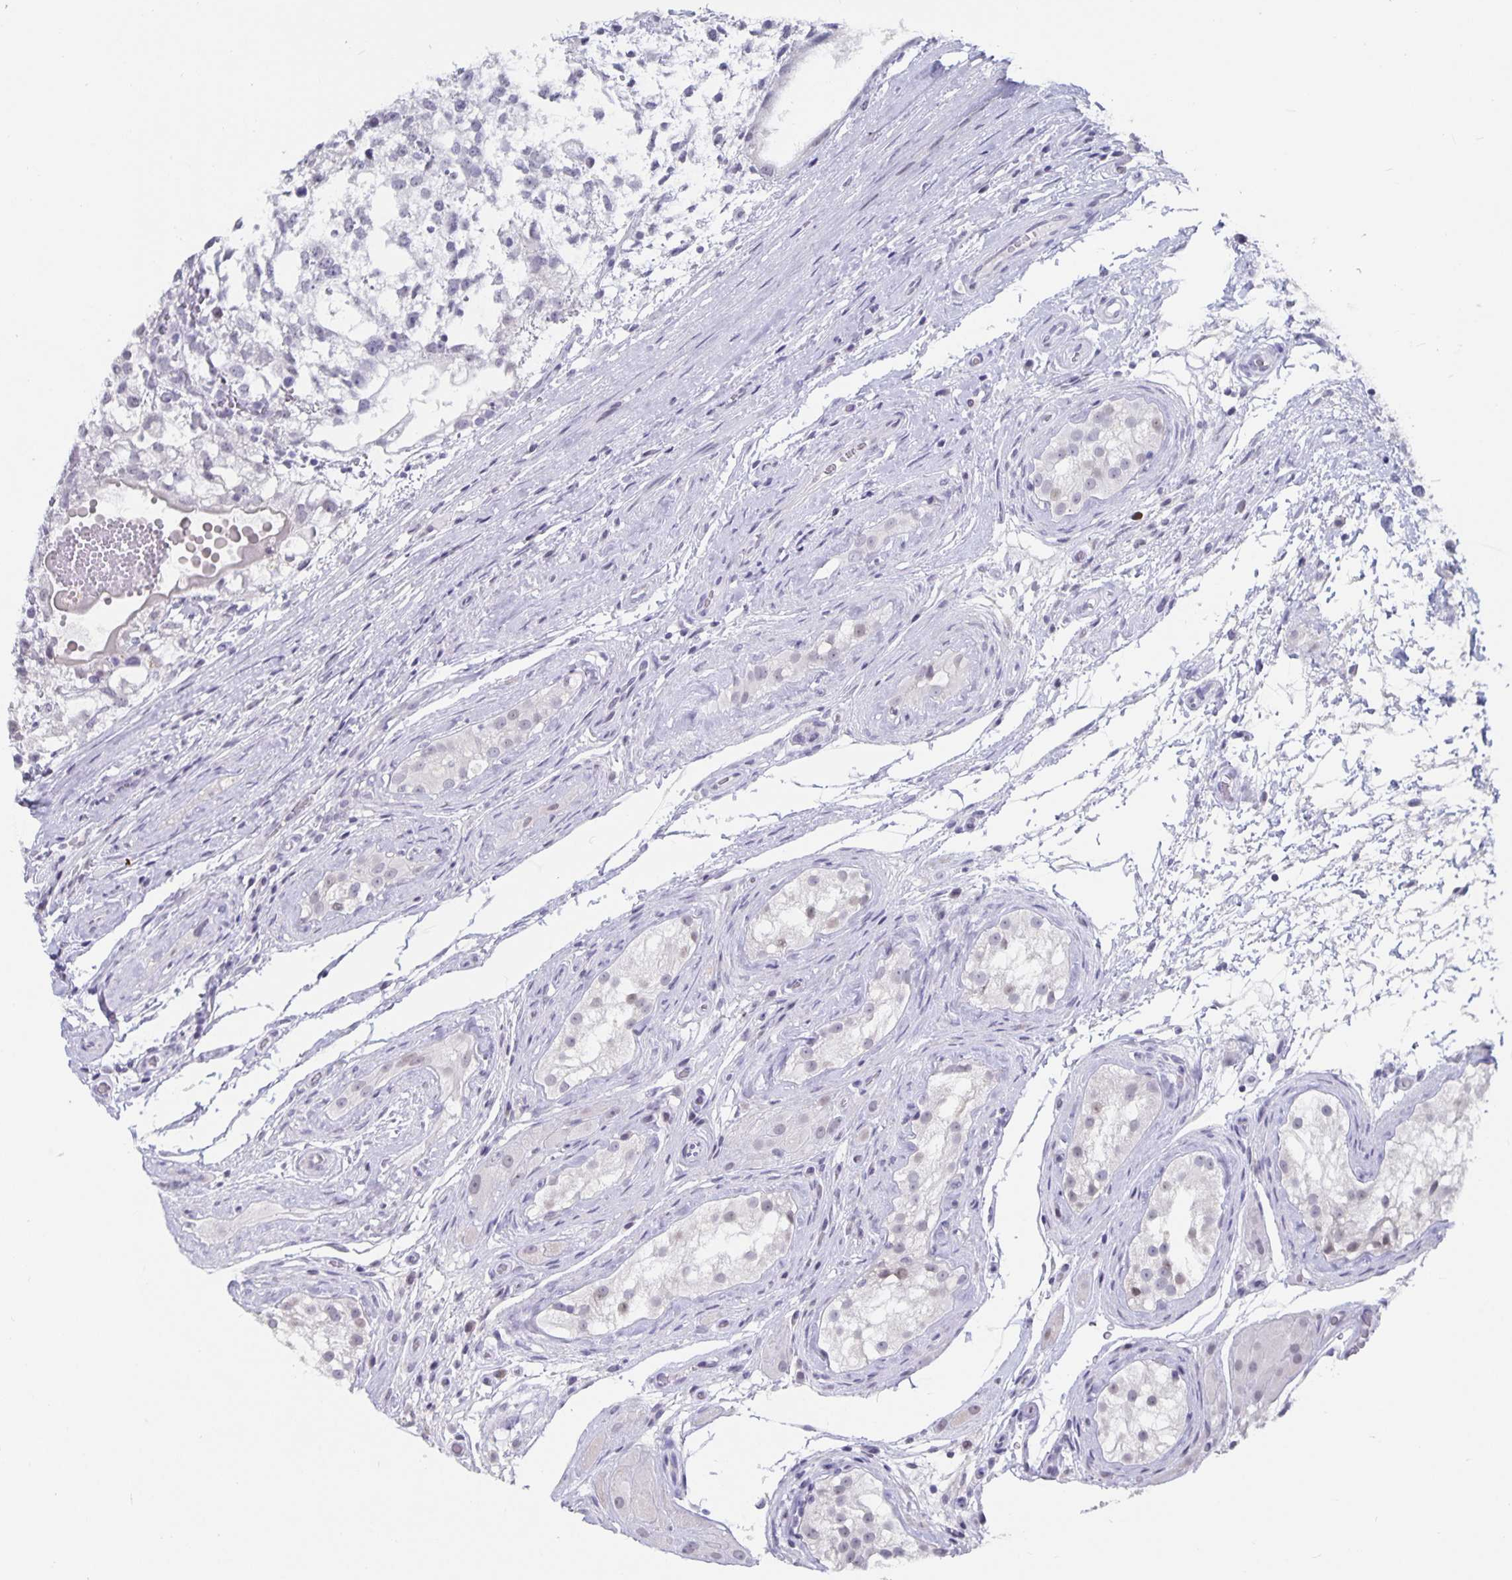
{"staining": {"intensity": "negative", "quantity": "none", "location": "none"}, "tissue": "testis cancer", "cell_type": "Tumor cells", "image_type": "cancer", "snomed": [{"axis": "morphology", "description": "Seminoma, NOS"}, {"axis": "morphology", "description": "Carcinoma, Embryonal, NOS"}, {"axis": "topography", "description": "Testis"}], "caption": "This is an IHC image of human testis cancer (seminoma). There is no staining in tumor cells.", "gene": "OLIG2", "patient": {"sex": "male", "age": 41}}